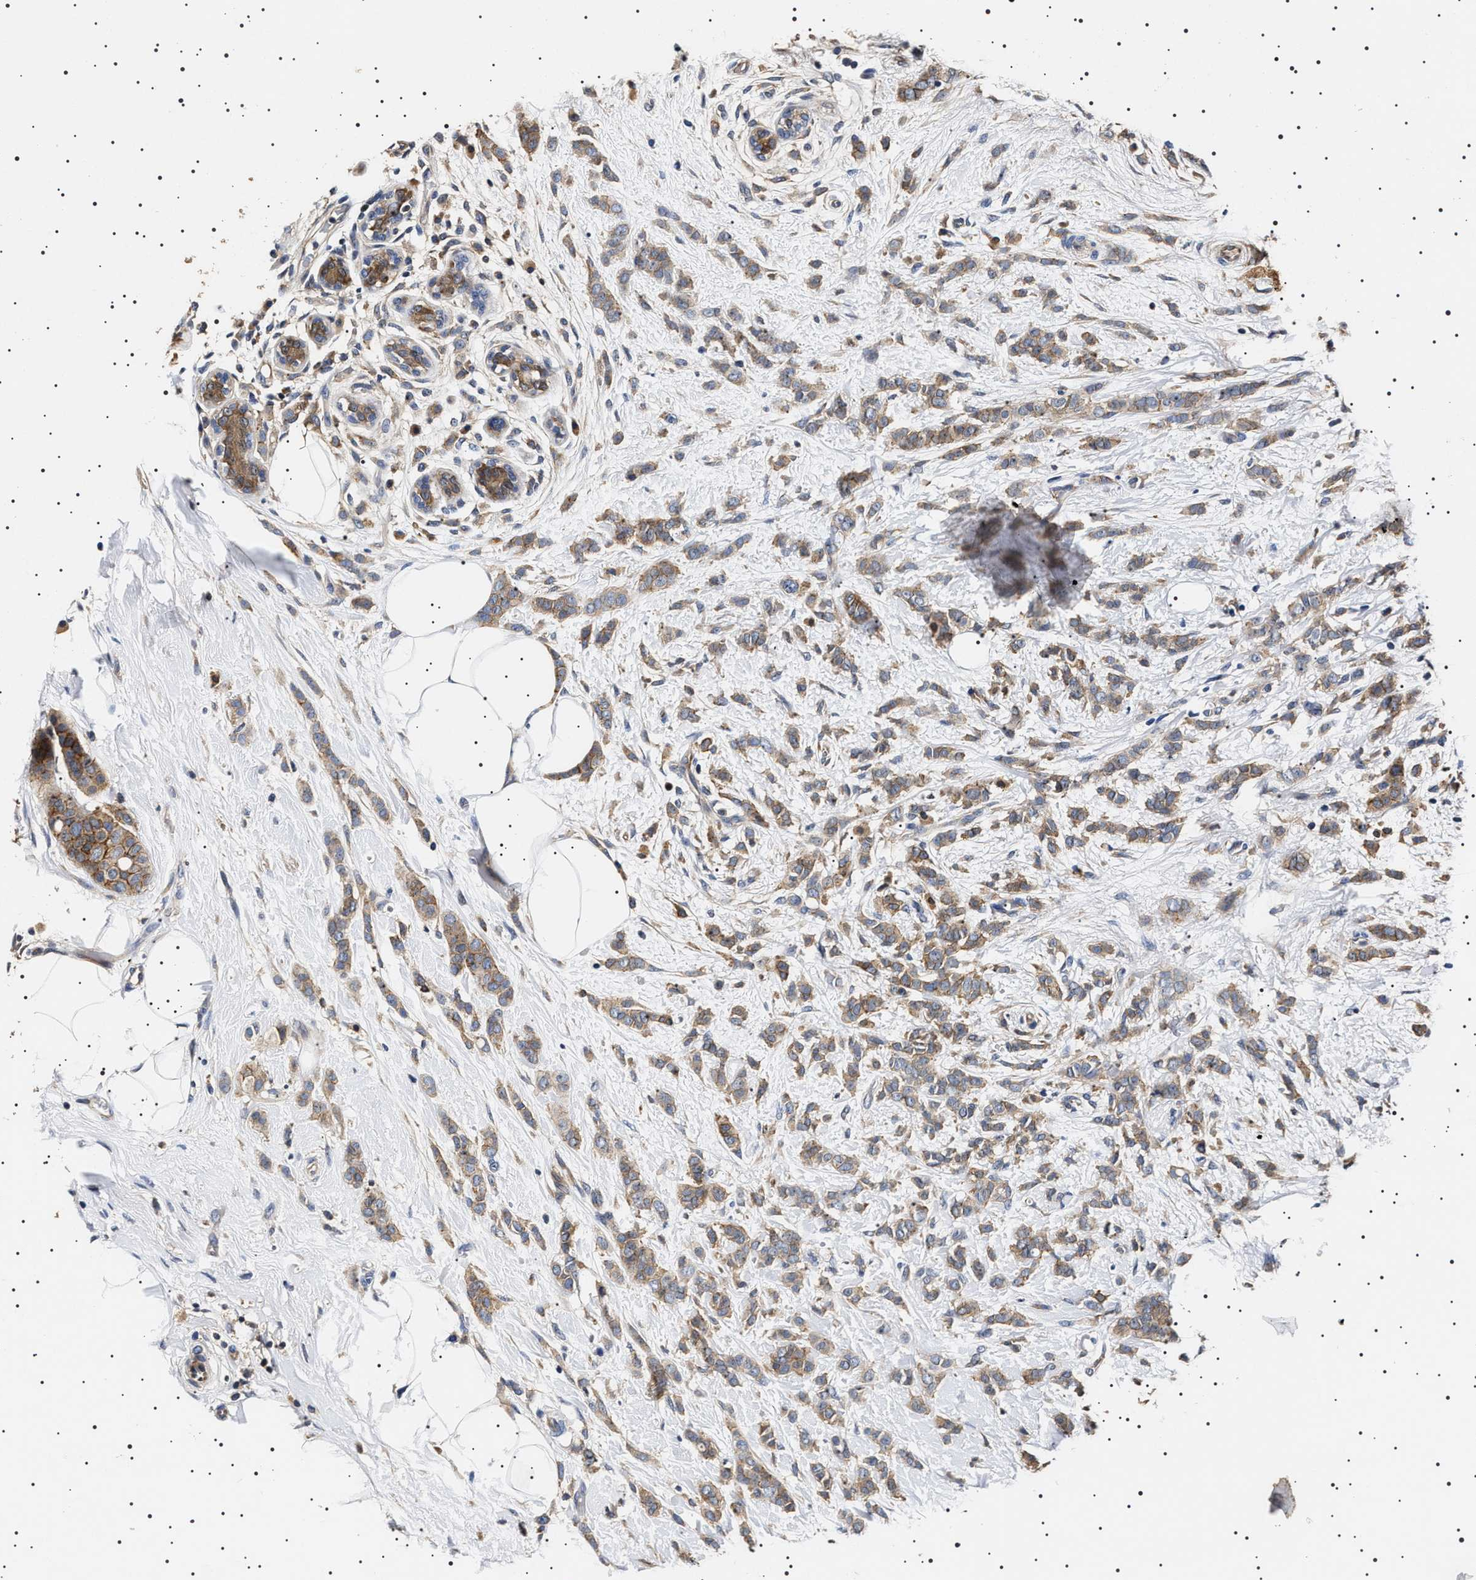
{"staining": {"intensity": "weak", "quantity": ">75%", "location": "cytoplasmic/membranous"}, "tissue": "breast cancer", "cell_type": "Tumor cells", "image_type": "cancer", "snomed": [{"axis": "morphology", "description": "Lobular carcinoma, in situ"}, {"axis": "morphology", "description": "Lobular carcinoma"}, {"axis": "topography", "description": "Breast"}], "caption": "This is an image of immunohistochemistry (IHC) staining of breast lobular carcinoma, which shows weak positivity in the cytoplasmic/membranous of tumor cells.", "gene": "SLC4A7", "patient": {"sex": "female", "age": 41}}